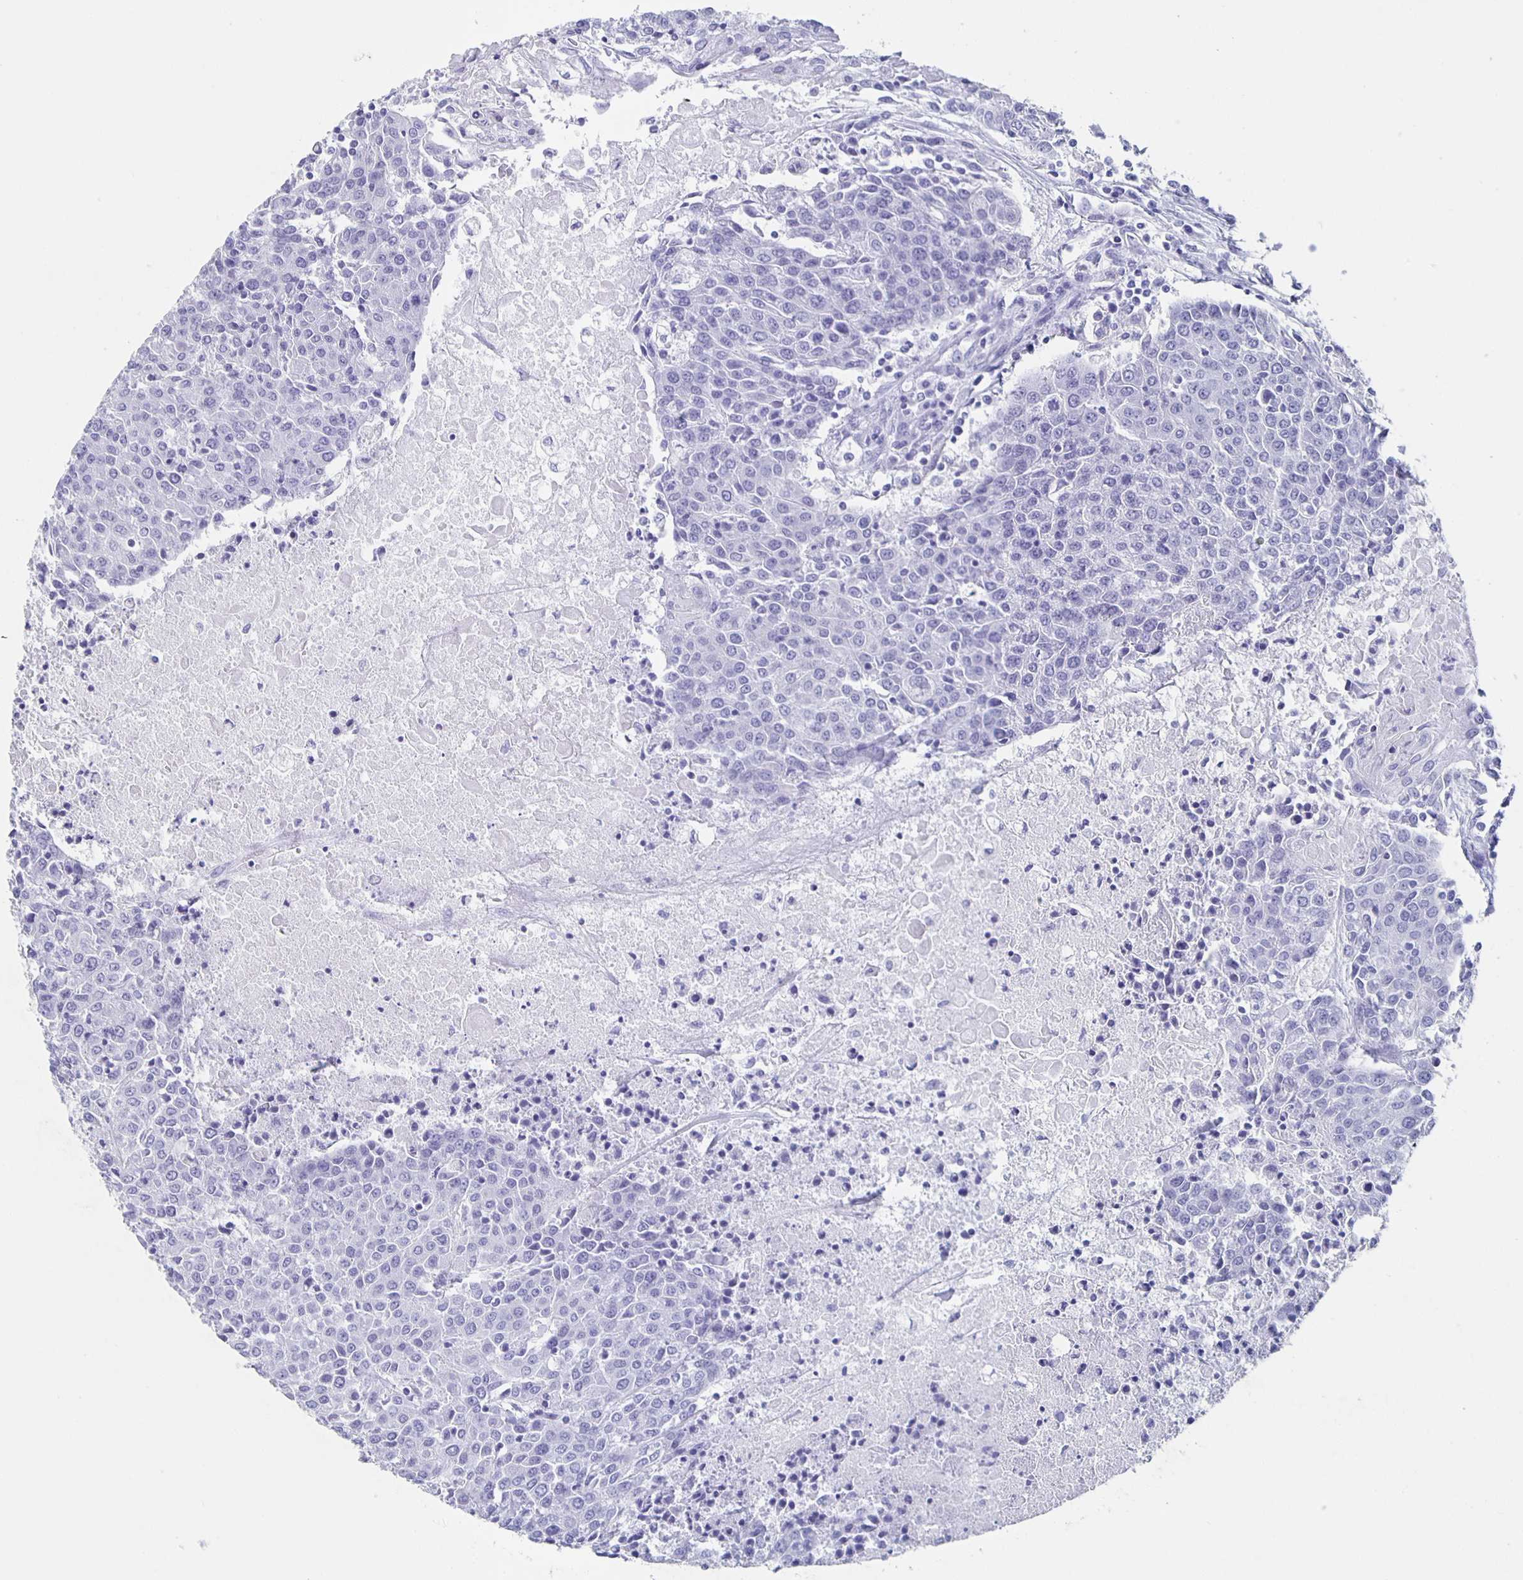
{"staining": {"intensity": "negative", "quantity": "none", "location": "none"}, "tissue": "urothelial cancer", "cell_type": "Tumor cells", "image_type": "cancer", "snomed": [{"axis": "morphology", "description": "Urothelial carcinoma, High grade"}, {"axis": "topography", "description": "Urinary bladder"}], "caption": "Urothelial cancer was stained to show a protein in brown. There is no significant positivity in tumor cells.", "gene": "SLC34A2", "patient": {"sex": "female", "age": 85}}